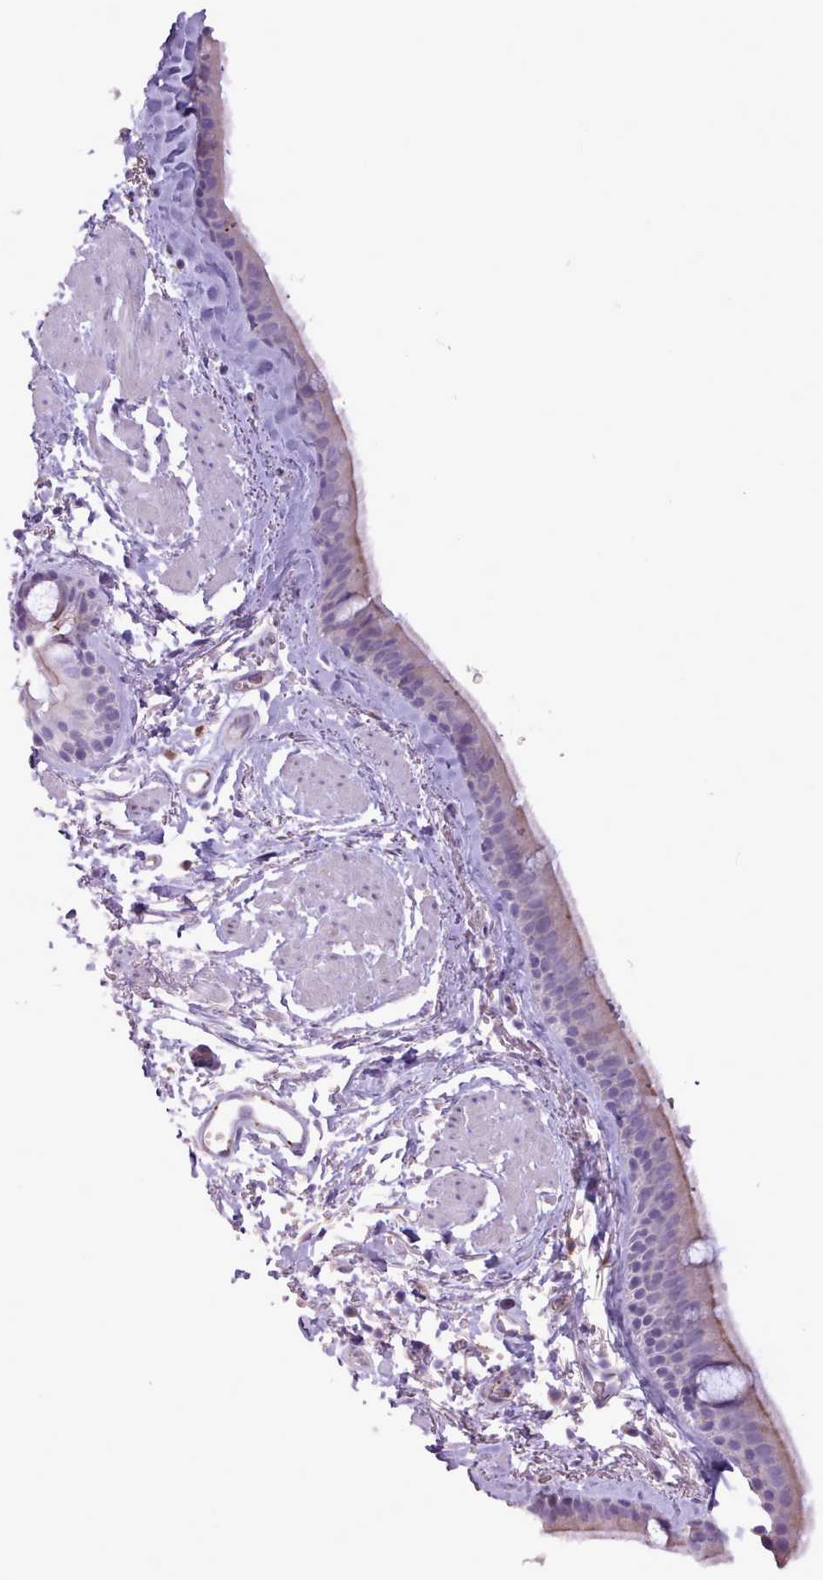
{"staining": {"intensity": "weak", "quantity": "<25%", "location": "cytoplasmic/membranous"}, "tissue": "bronchus", "cell_type": "Respiratory epithelial cells", "image_type": "normal", "snomed": [{"axis": "morphology", "description": "Normal tissue, NOS"}, {"axis": "topography", "description": "Lymph node"}, {"axis": "topography", "description": "Cartilage tissue"}, {"axis": "topography", "description": "Bronchus"}], "caption": "Immunohistochemistry micrograph of unremarkable bronchus: bronchus stained with DAB shows no significant protein staining in respiratory epithelial cells. Brightfield microscopy of immunohistochemistry stained with DAB (3,3'-diaminobenzidine) (brown) and hematoxylin (blue), captured at high magnification.", "gene": "ATRAID", "patient": {"sex": "female", "age": 70}}